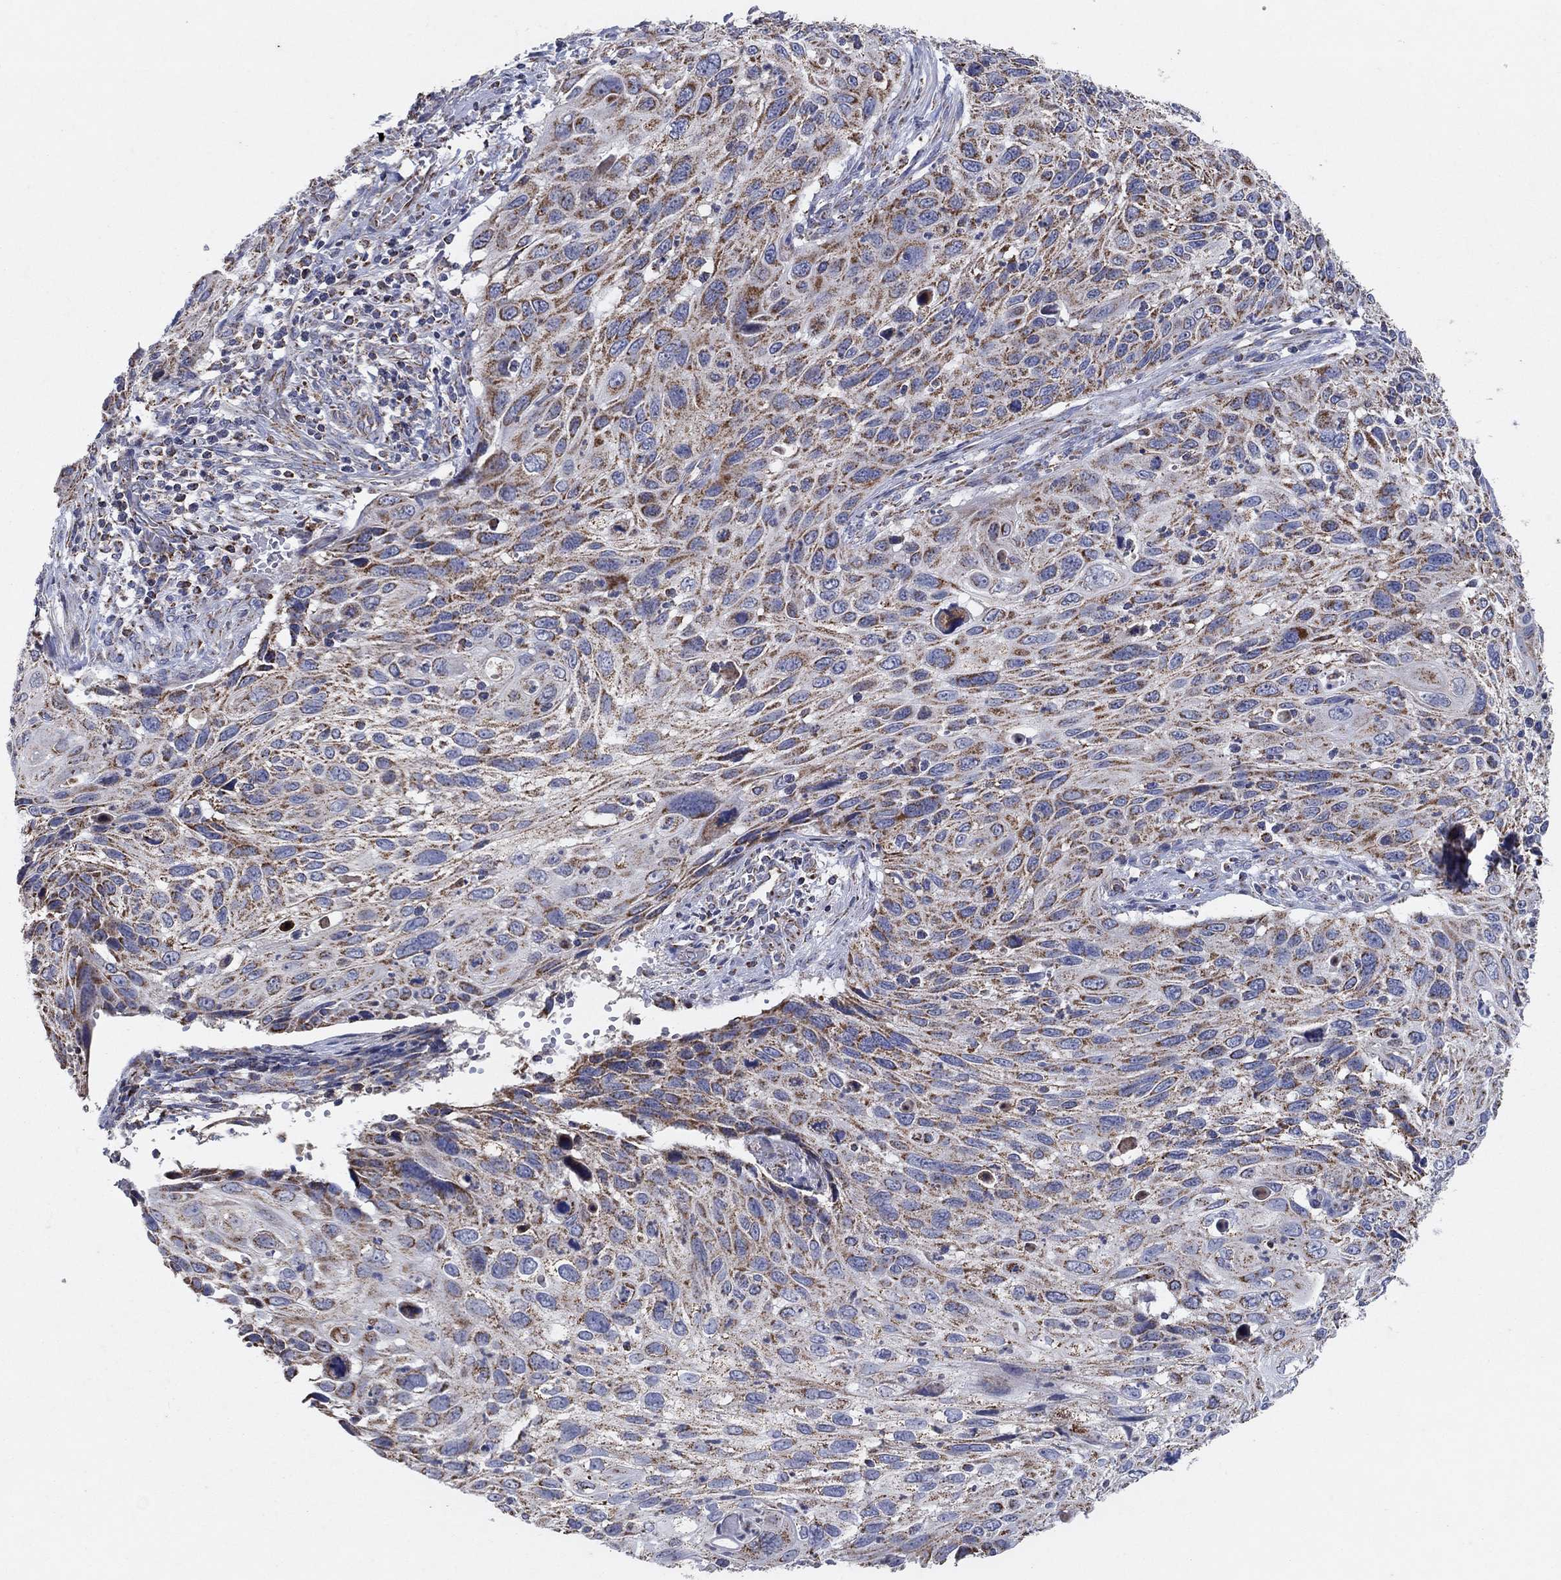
{"staining": {"intensity": "moderate", "quantity": ">75%", "location": "cytoplasmic/membranous"}, "tissue": "cervical cancer", "cell_type": "Tumor cells", "image_type": "cancer", "snomed": [{"axis": "morphology", "description": "Squamous cell carcinoma, NOS"}, {"axis": "topography", "description": "Cervix"}], "caption": "Cervical cancer stained with DAB immunohistochemistry reveals medium levels of moderate cytoplasmic/membranous staining in approximately >75% of tumor cells. The protein is stained brown, and the nuclei are stained in blue (DAB (3,3'-diaminobenzidine) IHC with brightfield microscopy, high magnification).", "gene": "C9orf85", "patient": {"sex": "female", "age": 70}}